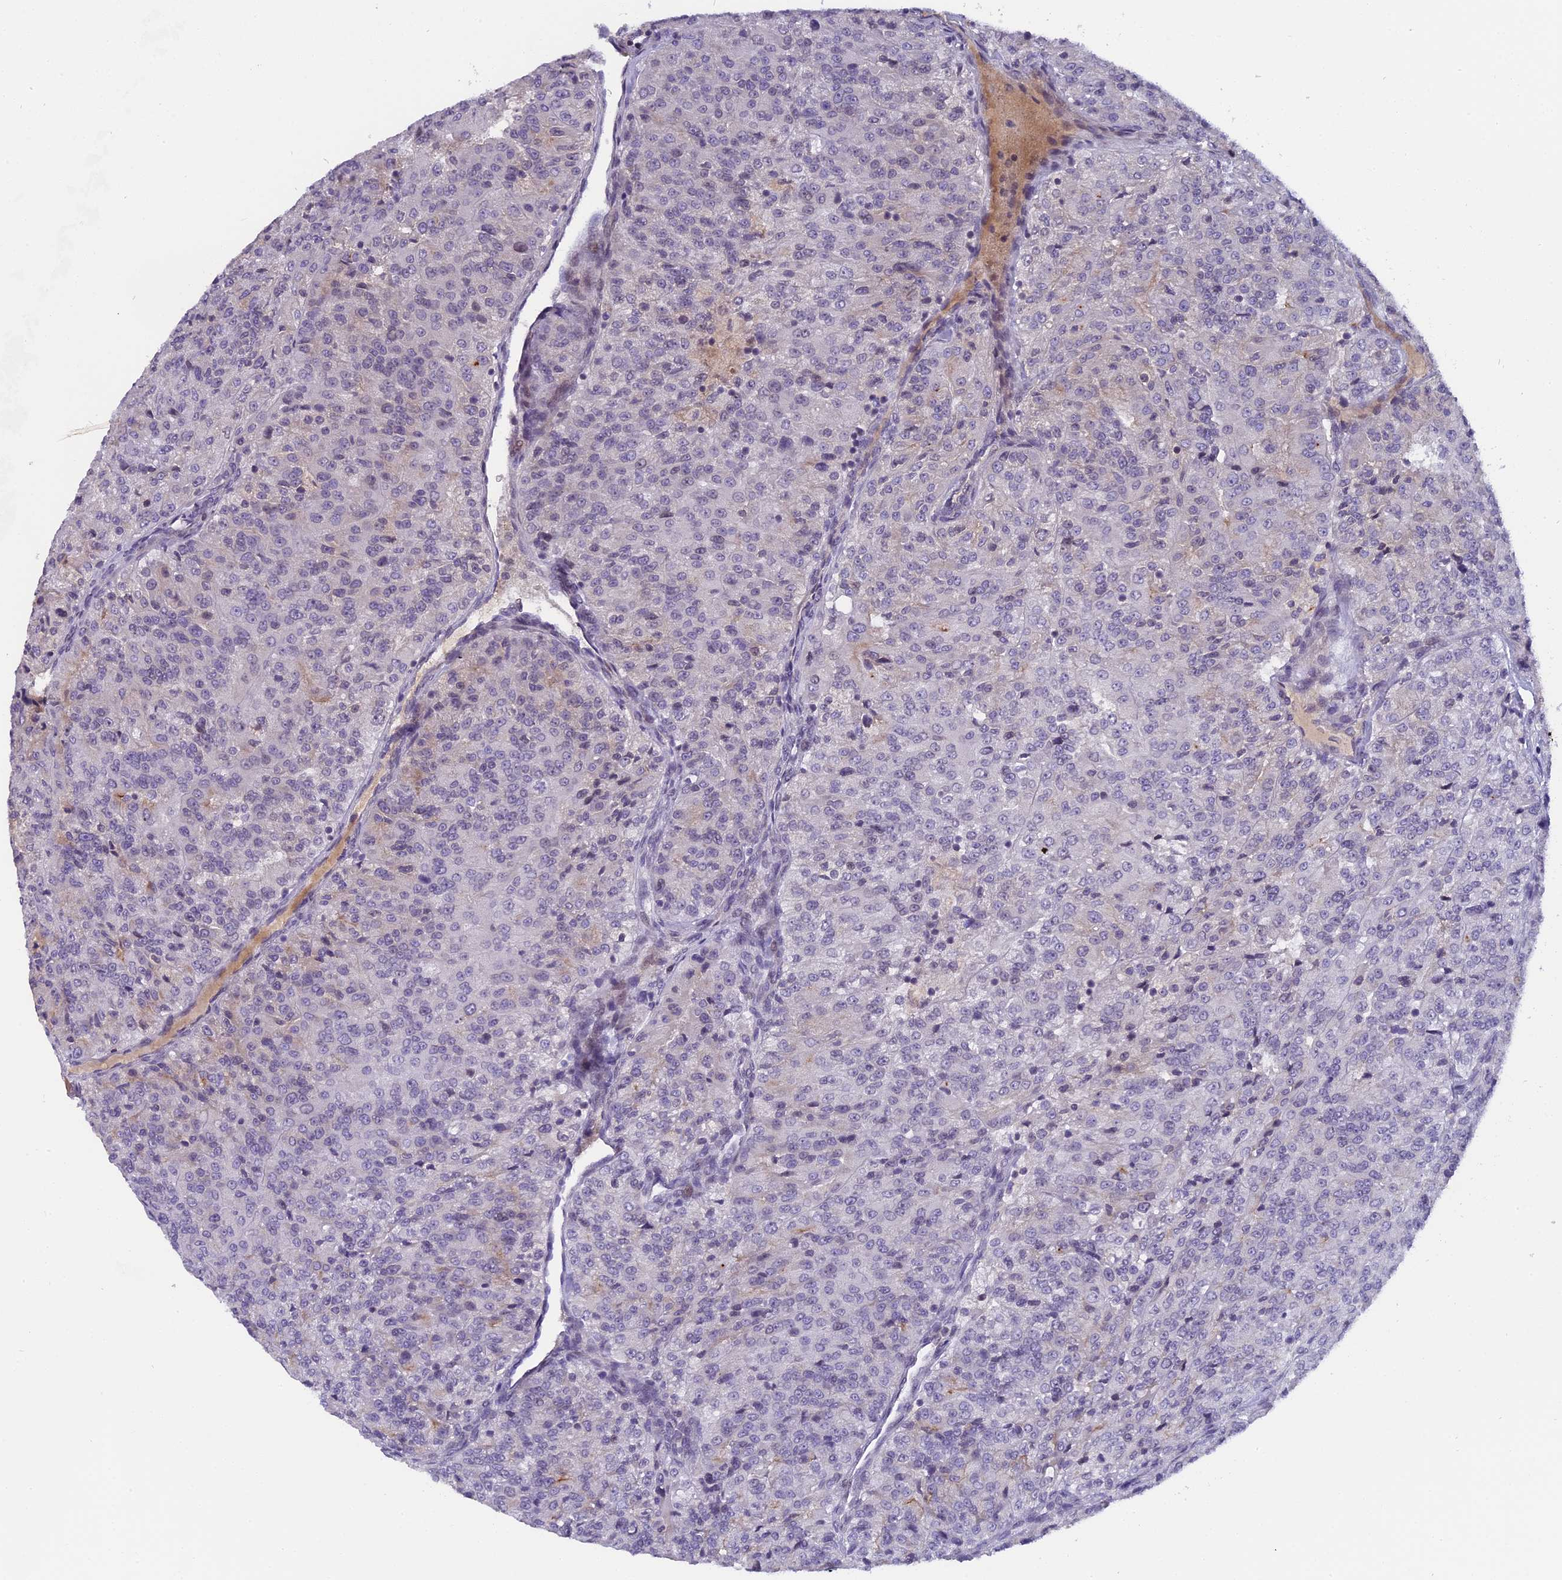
{"staining": {"intensity": "negative", "quantity": "none", "location": "none"}, "tissue": "renal cancer", "cell_type": "Tumor cells", "image_type": "cancer", "snomed": [{"axis": "morphology", "description": "Adenocarcinoma, NOS"}, {"axis": "topography", "description": "Kidney"}], "caption": "Immunohistochemical staining of human renal adenocarcinoma shows no significant expression in tumor cells. The staining is performed using DAB (3,3'-diaminobenzidine) brown chromogen with nuclei counter-stained in using hematoxylin.", "gene": "PYGO1", "patient": {"sex": "female", "age": 63}}